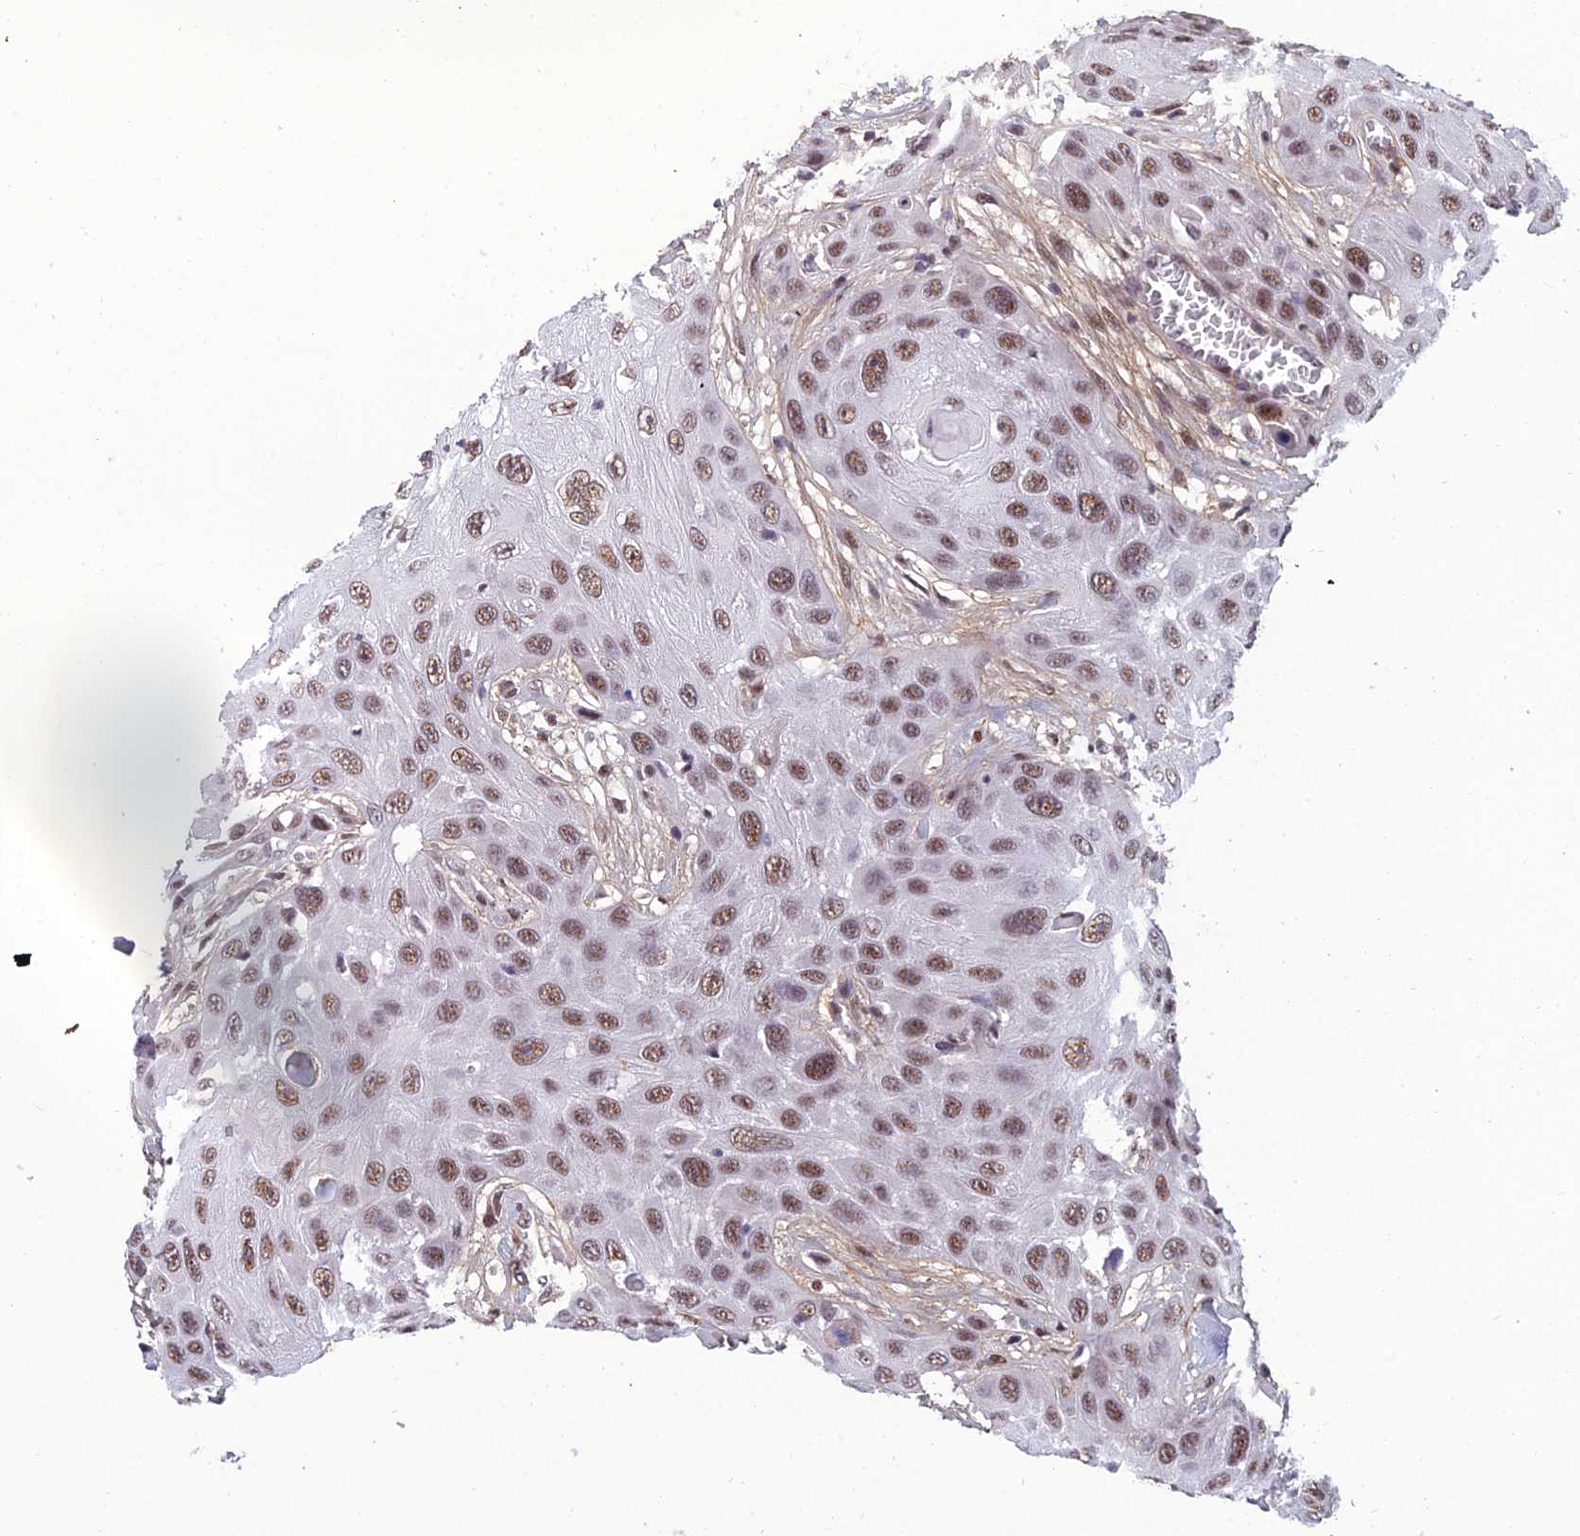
{"staining": {"intensity": "moderate", "quantity": ">75%", "location": "nuclear"}, "tissue": "head and neck cancer", "cell_type": "Tumor cells", "image_type": "cancer", "snomed": [{"axis": "morphology", "description": "Squamous cell carcinoma, NOS"}, {"axis": "topography", "description": "Head-Neck"}], "caption": "Immunohistochemical staining of human head and neck cancer shows moderate nuclear protein positivity in approximately >75% of tumor cells. The staining was performed using DAB (3,3'-diaminobenzidine), with brown indicating positive protein expression. Nuclei are stained blue with hematoxylin.", "gene": "RSRC1", "patient": {"sex": "male", "age": 81}}